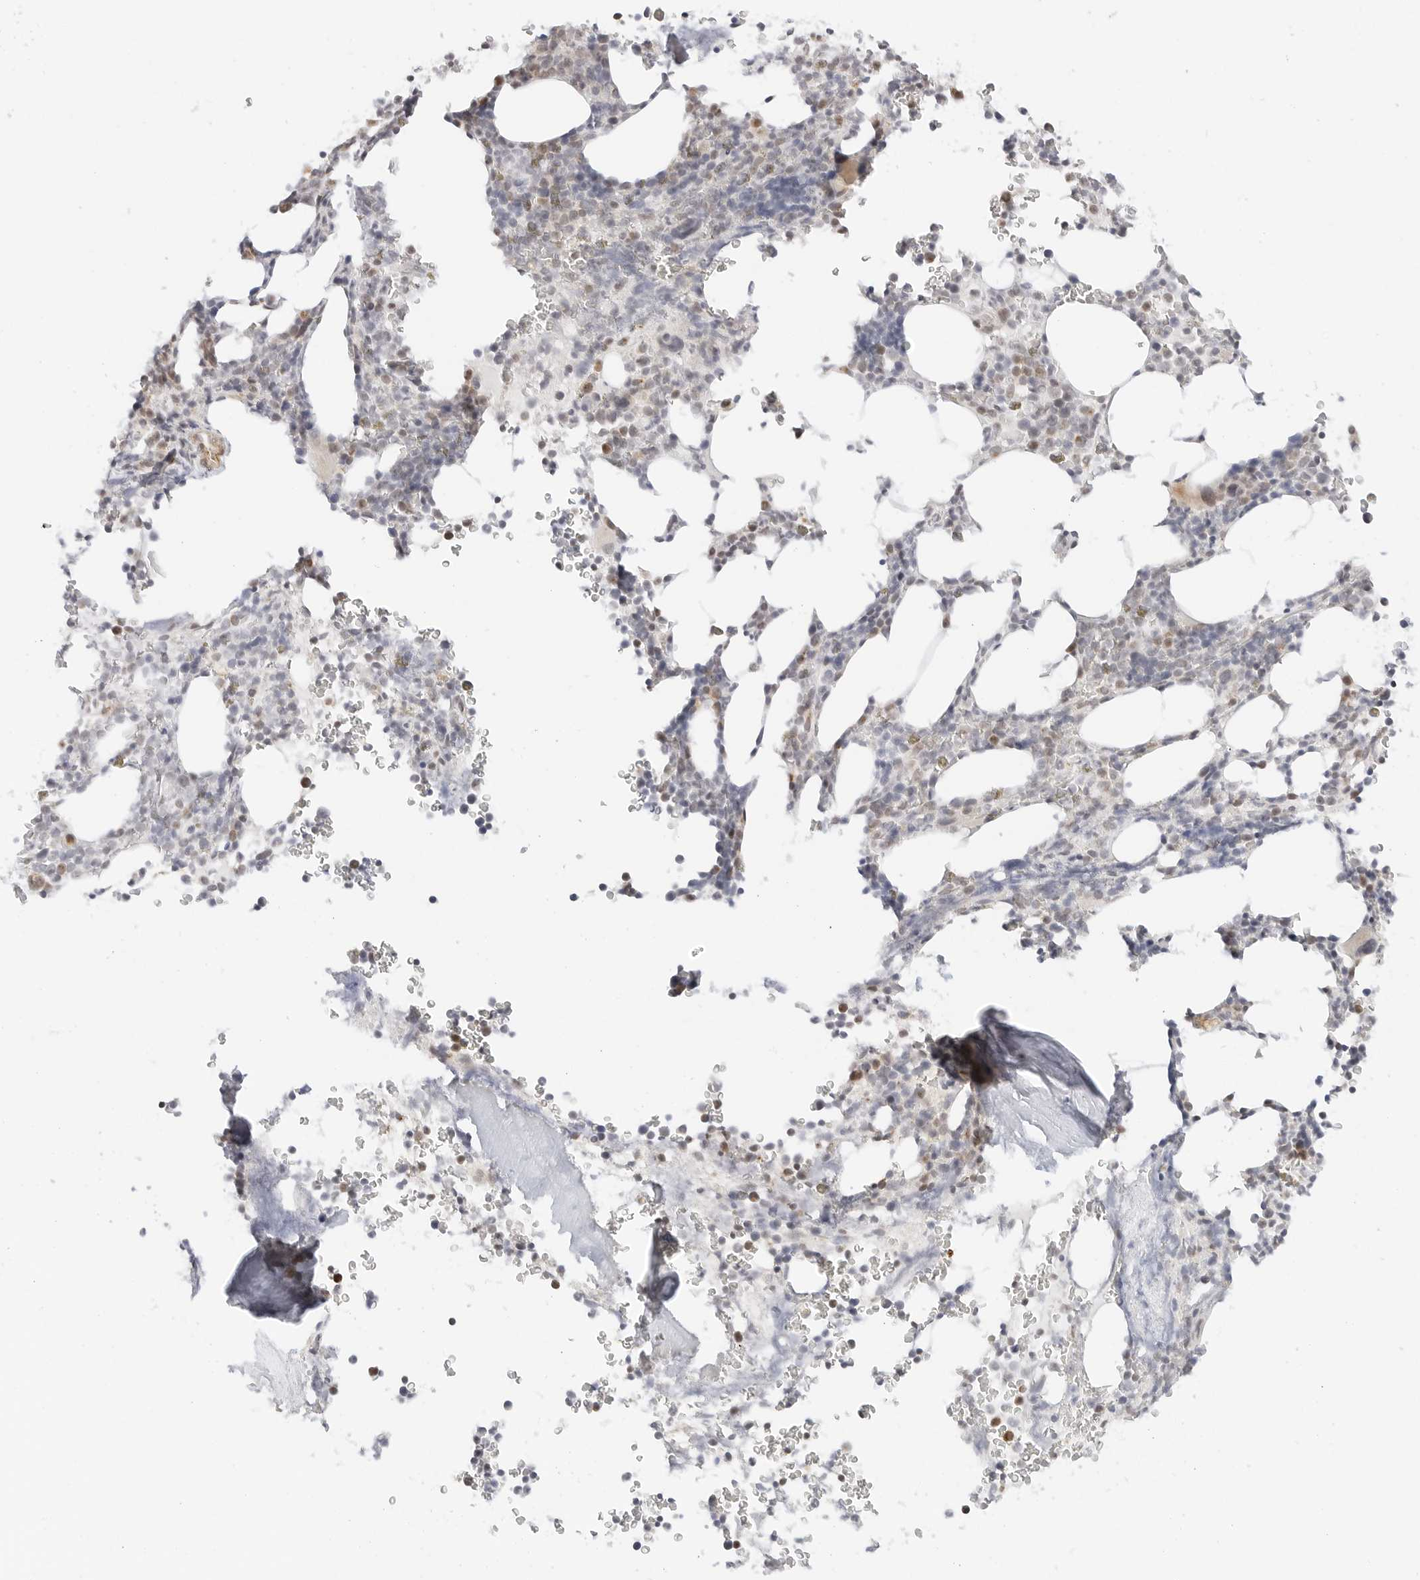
{"staining": {"intensity": "weak", "quantity": "<25%", "location": "nuclear"}, "tissue": "bone marrow", "cell_type": "Hematopoietic cells", "image_type": "normal", "snomed": [{"axis": "morphology", "description": "Normal tissue, NOS"}, {"axis": "topography", "description": "Bone marrow"}], "caption": "Bone marrow was stained to show a protein in brown. There is no significant staining in hematopoietic cells. (DAB immunohistochemistry (IHC) with hematoxylin counter stain).", "gene": "GORAB", "patient": {"sex": "male", "age": 58}}